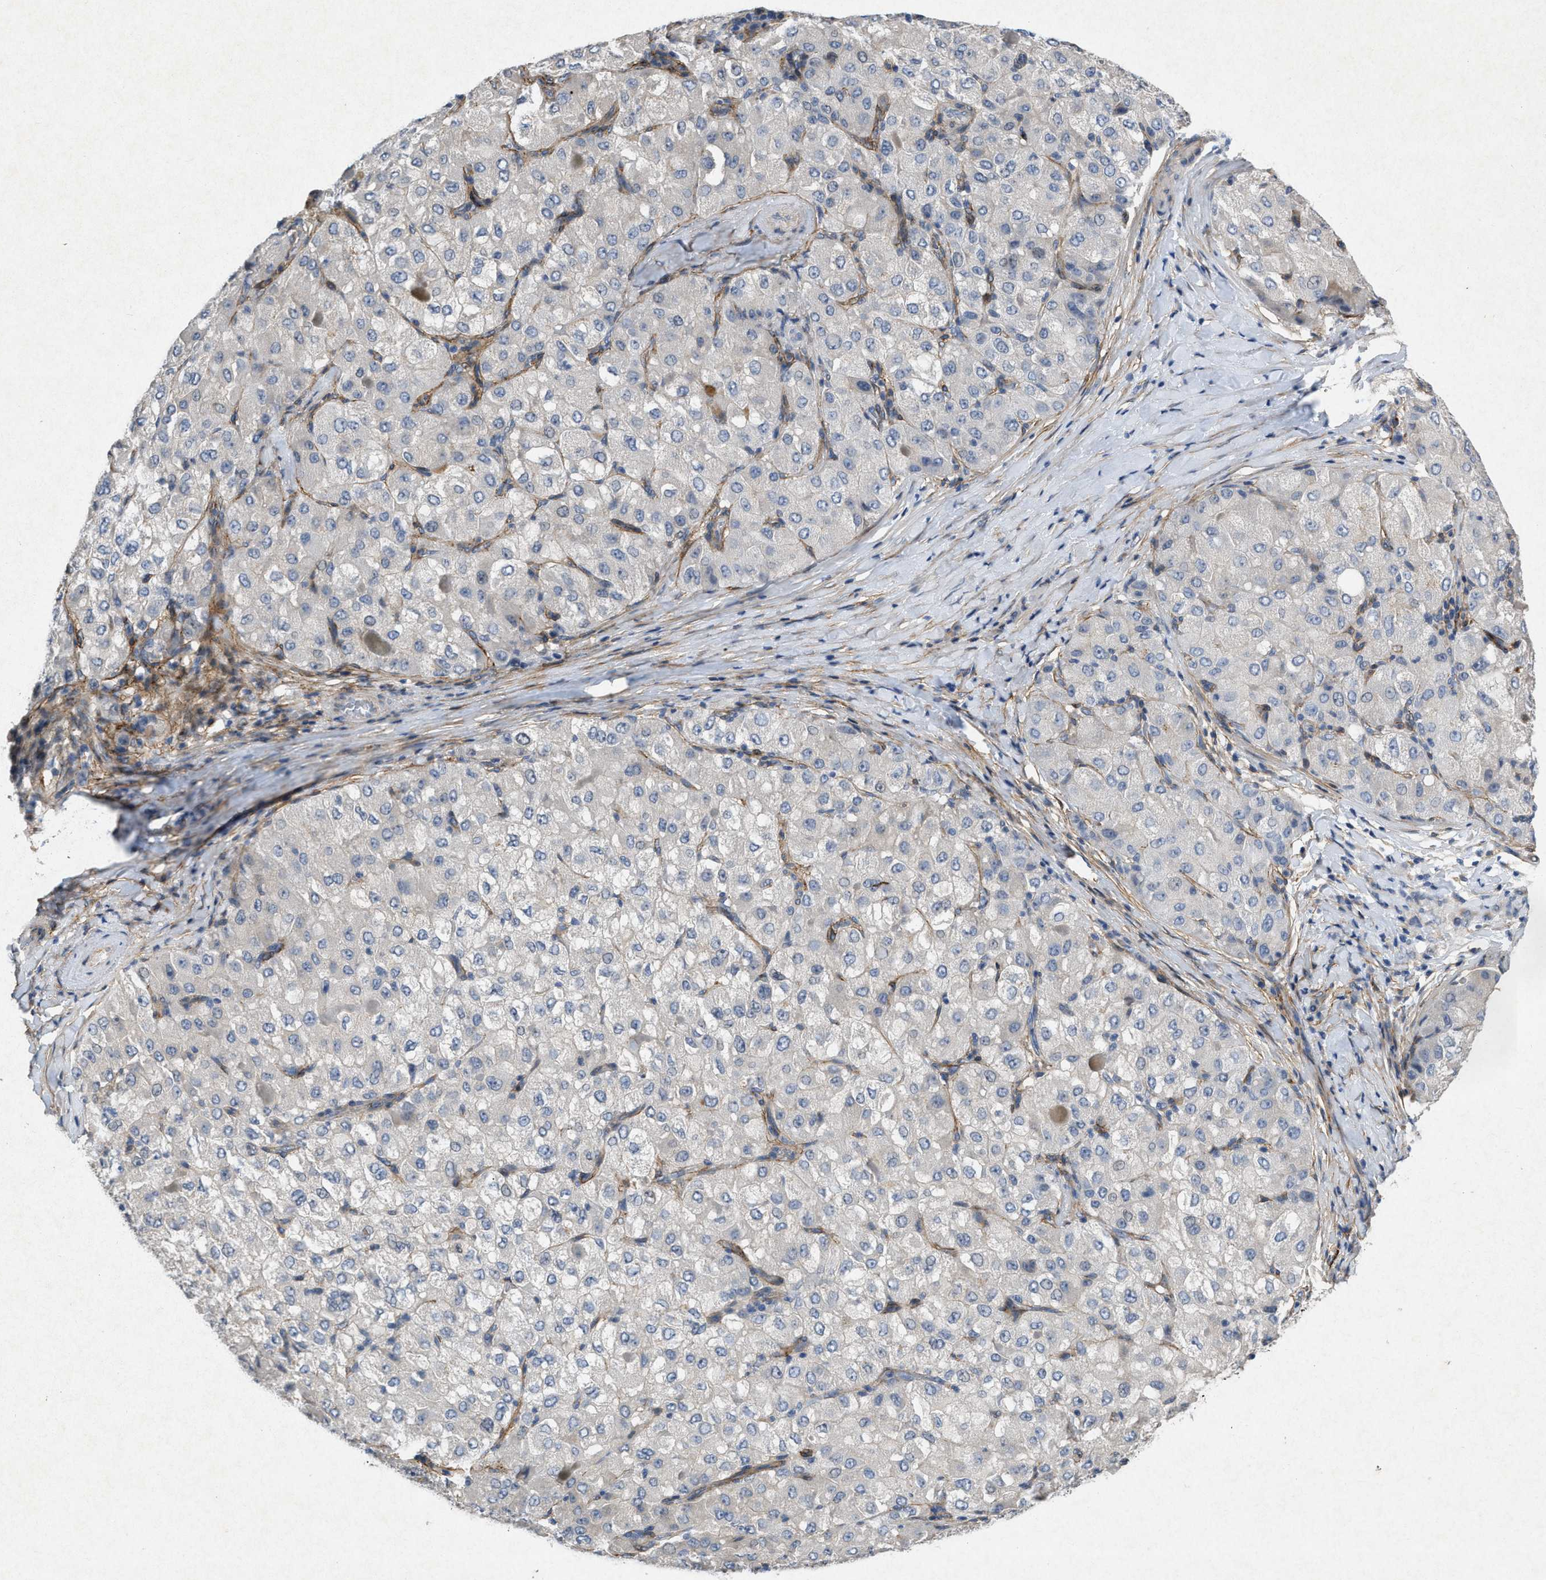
{"staining": {"intensity": "negative", "quantity": "none", "location": "none"}, "tissue": "liver cancer", "cell_type": "Tumor cells", "image_type": "cancer", "snomed": [{"axis": "morphology", "description": "Carcinoma, Hepatocellular, NOS"}, {"axis": "topography", "description": "Liver"}], "caption": "Tumor cells show no significant protein staining in liver hepatocellular carcinoma. (Brightfield microscopy of DAB immunohistochemistry at high magnification).", "gene": "PDGFRA", "patient": {"sex": "male", "age": 80}}